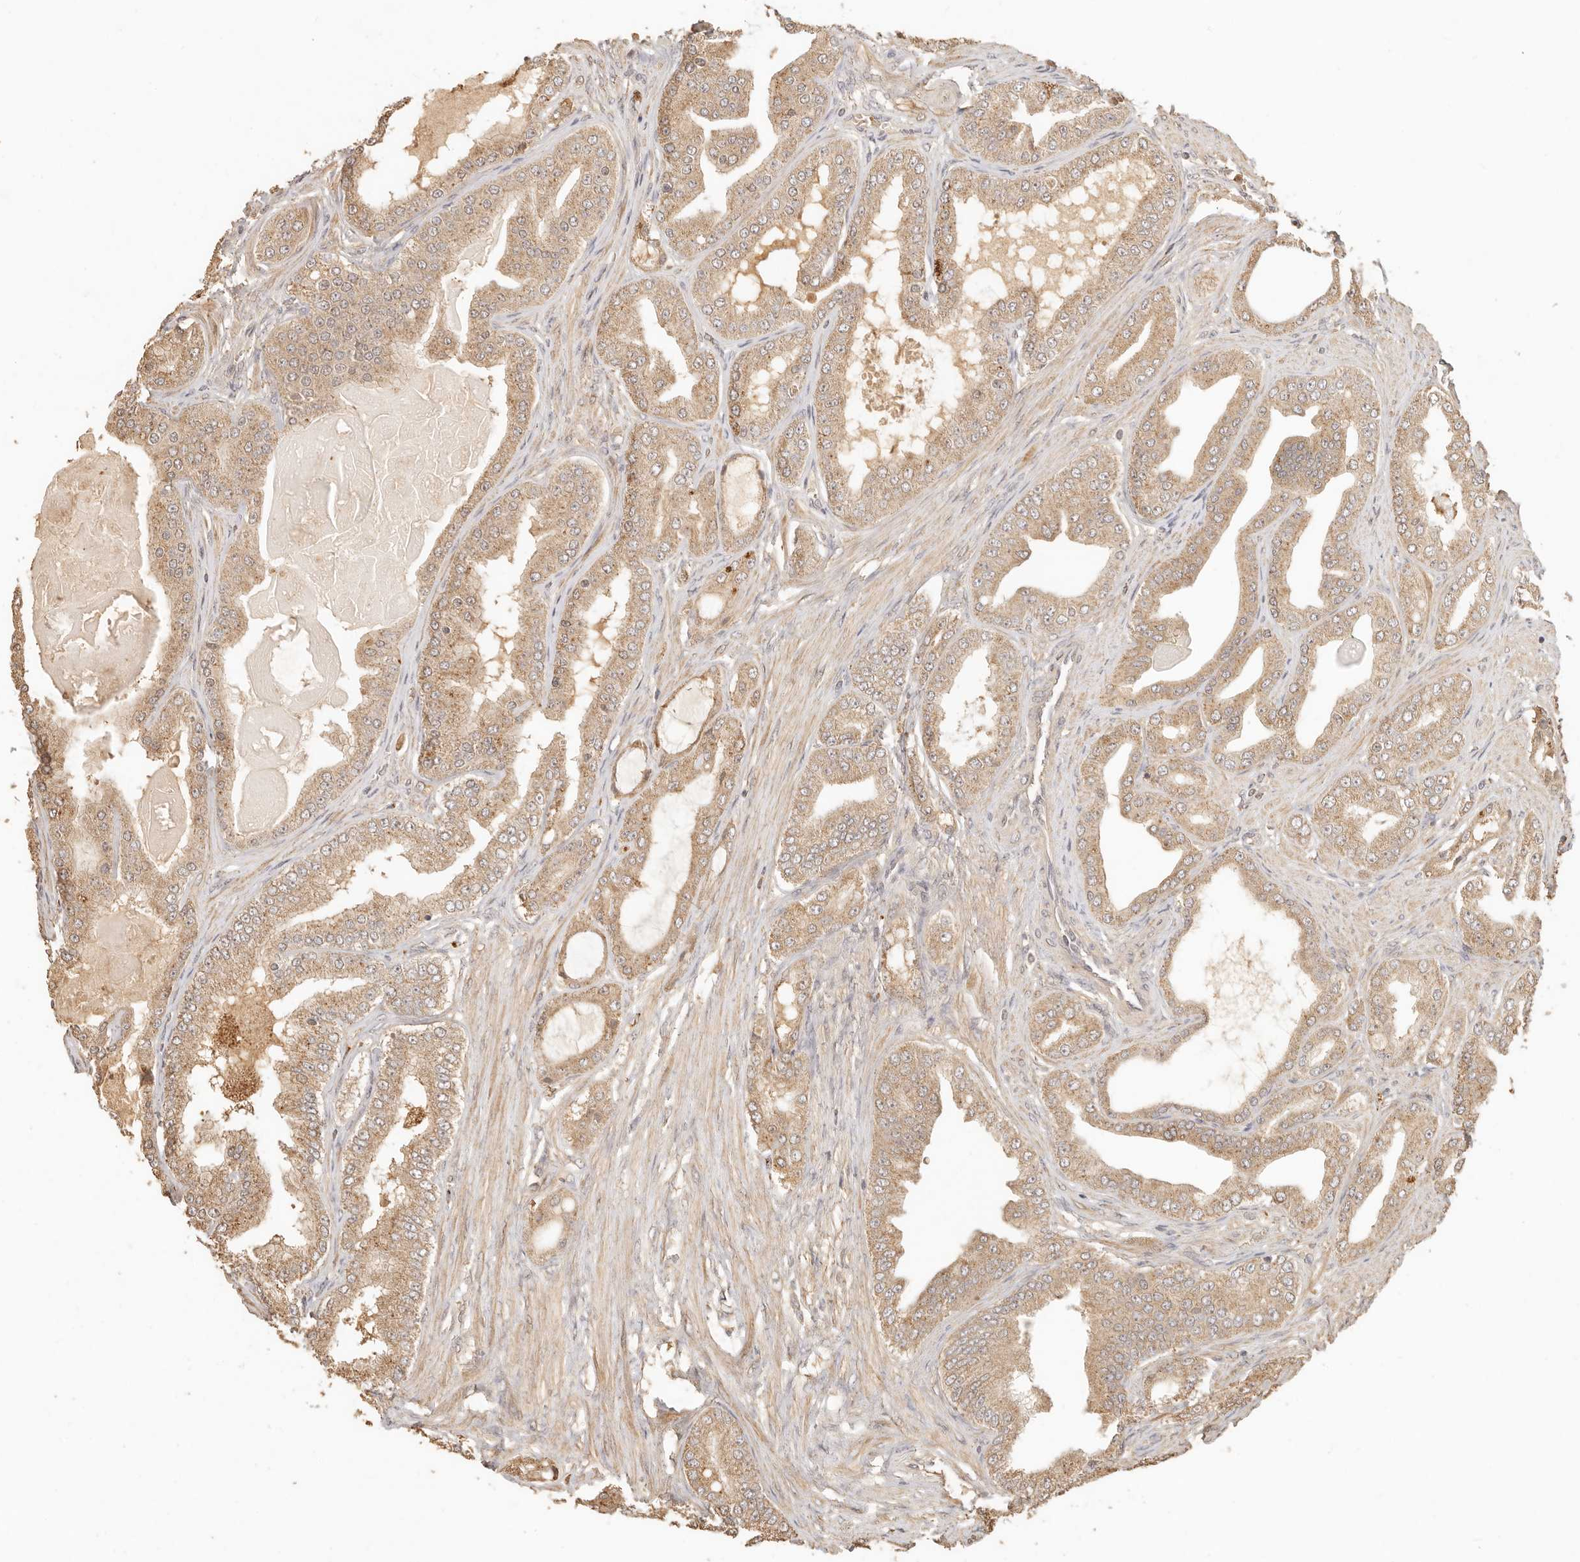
{"staining": {"intensity": "moderate", "quantity": ">75%", "location": "cytoplasmic/membranous"}, "tissue": "prostate cancer", "cell_type": "Tumor cells", "image_type": "cancer", "snomed": [{"axis": "morphology", "description": "Adenocarcinoma, High grade"}, {"axis": "topography", "description": "Prostate"}], "caption": "Immunohistochemical staining of prostate adenocarcinoma (high-grade) reveals moderate cytoplasmic/membranous protein staining in approximately >75% of tumor cells.", "gene": "INTS11", "patient": {"sex": "male", "age": 60}}